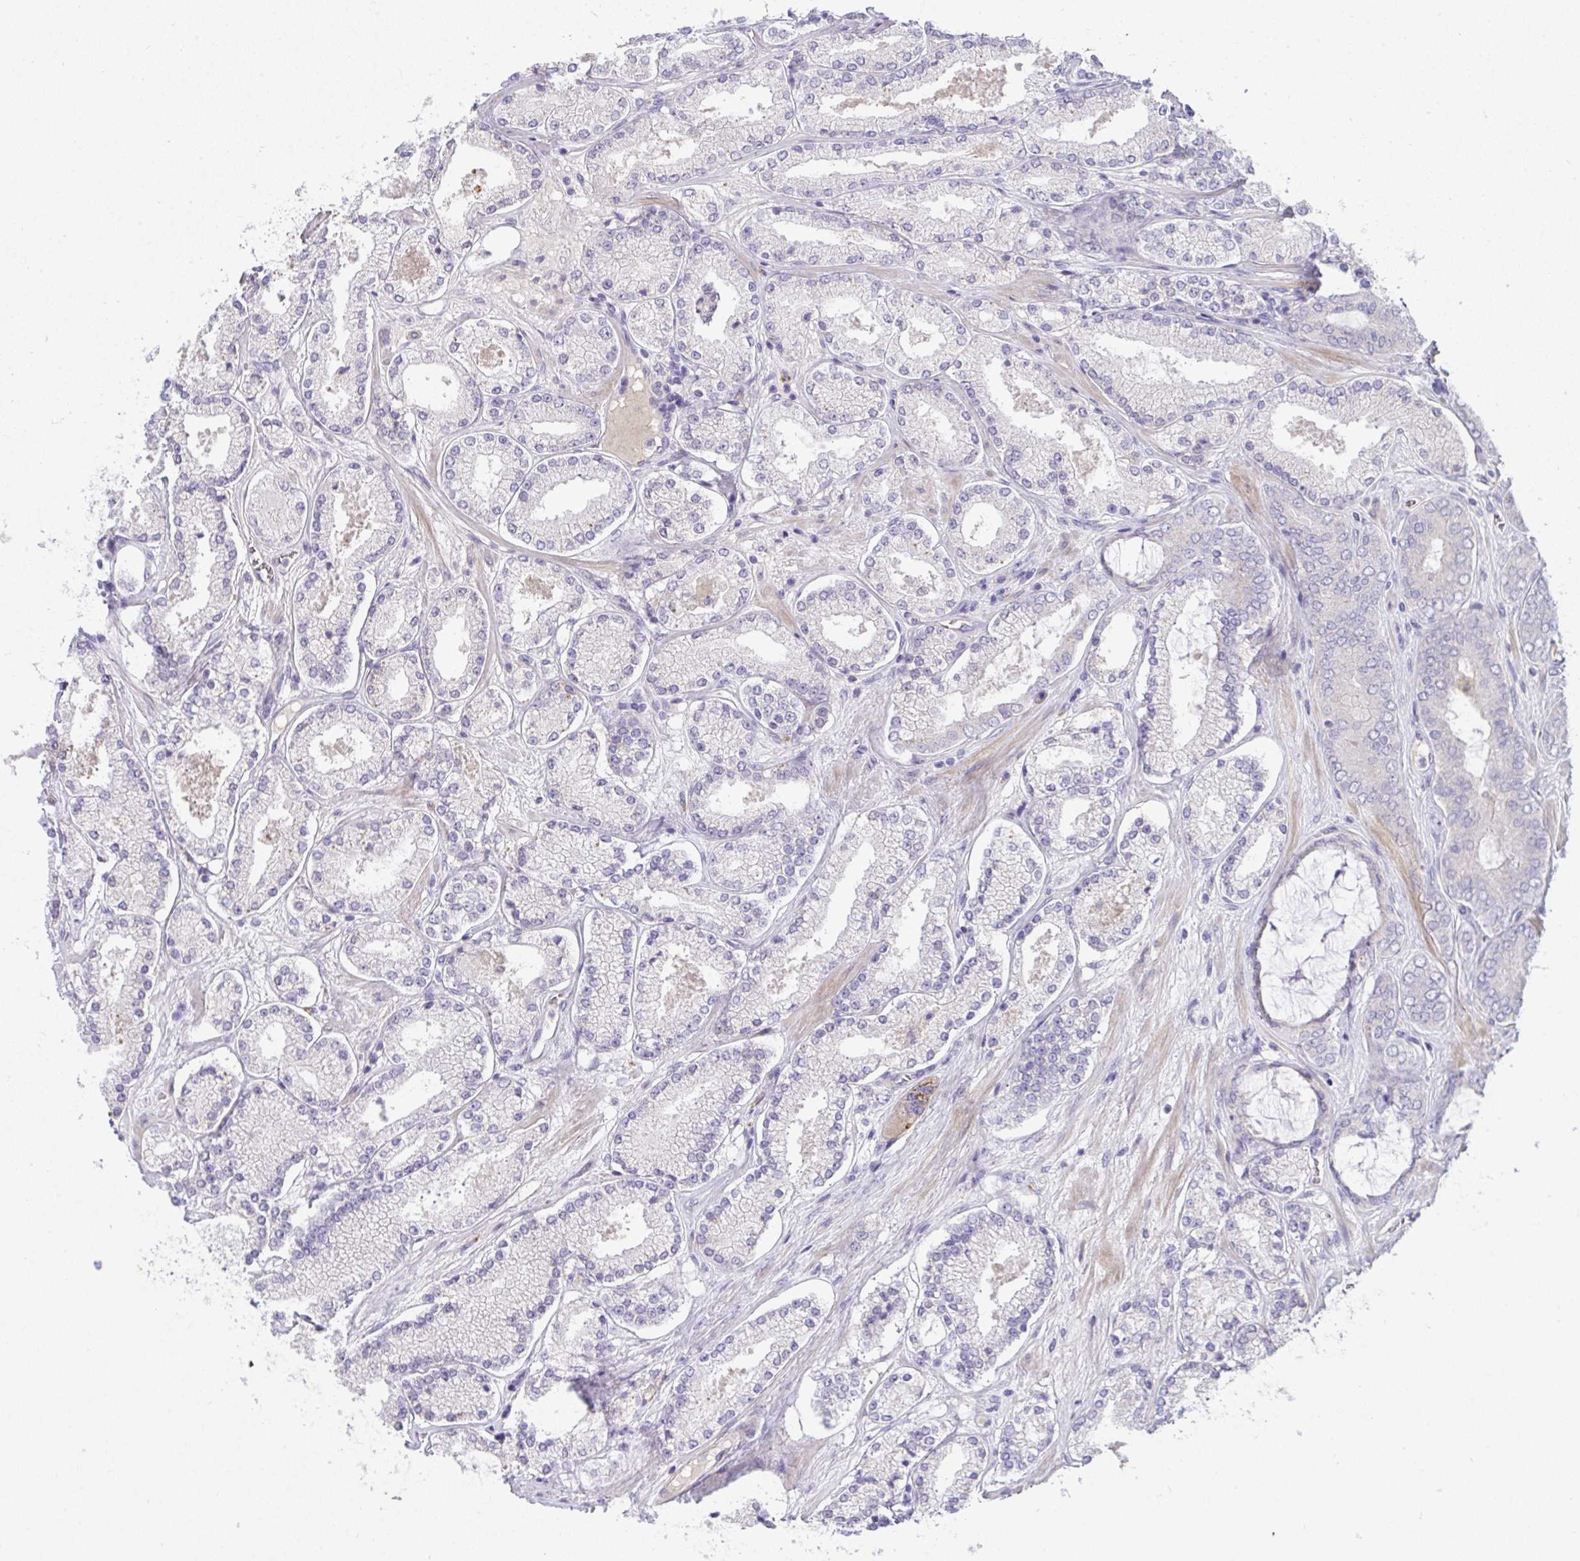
{"staining": {"intensity": "negative", "quantity": "none", "location": "none"}, "tissue": "prostate cancer", "cell_type": "Tumor cells", "image_type": "cancer", "snomed": [{"axis": "morphology", "description": "Adenocarcinoma, High grade"}, {"axis": "topography", "description": "Prostate"}], "caption": "DAB immunohistochemical staining of prostate cancer reveals no significant positivity in tumor cells. (Stains: DAB (3,3'-diaminobenzidine) immunohistochemistry (IHC) with hematoxylin counter stain, Microscopy: brightfield microscopy at high magnification).", "gene": "SPTB", "patient": {"sex": "male", "age": 63}}